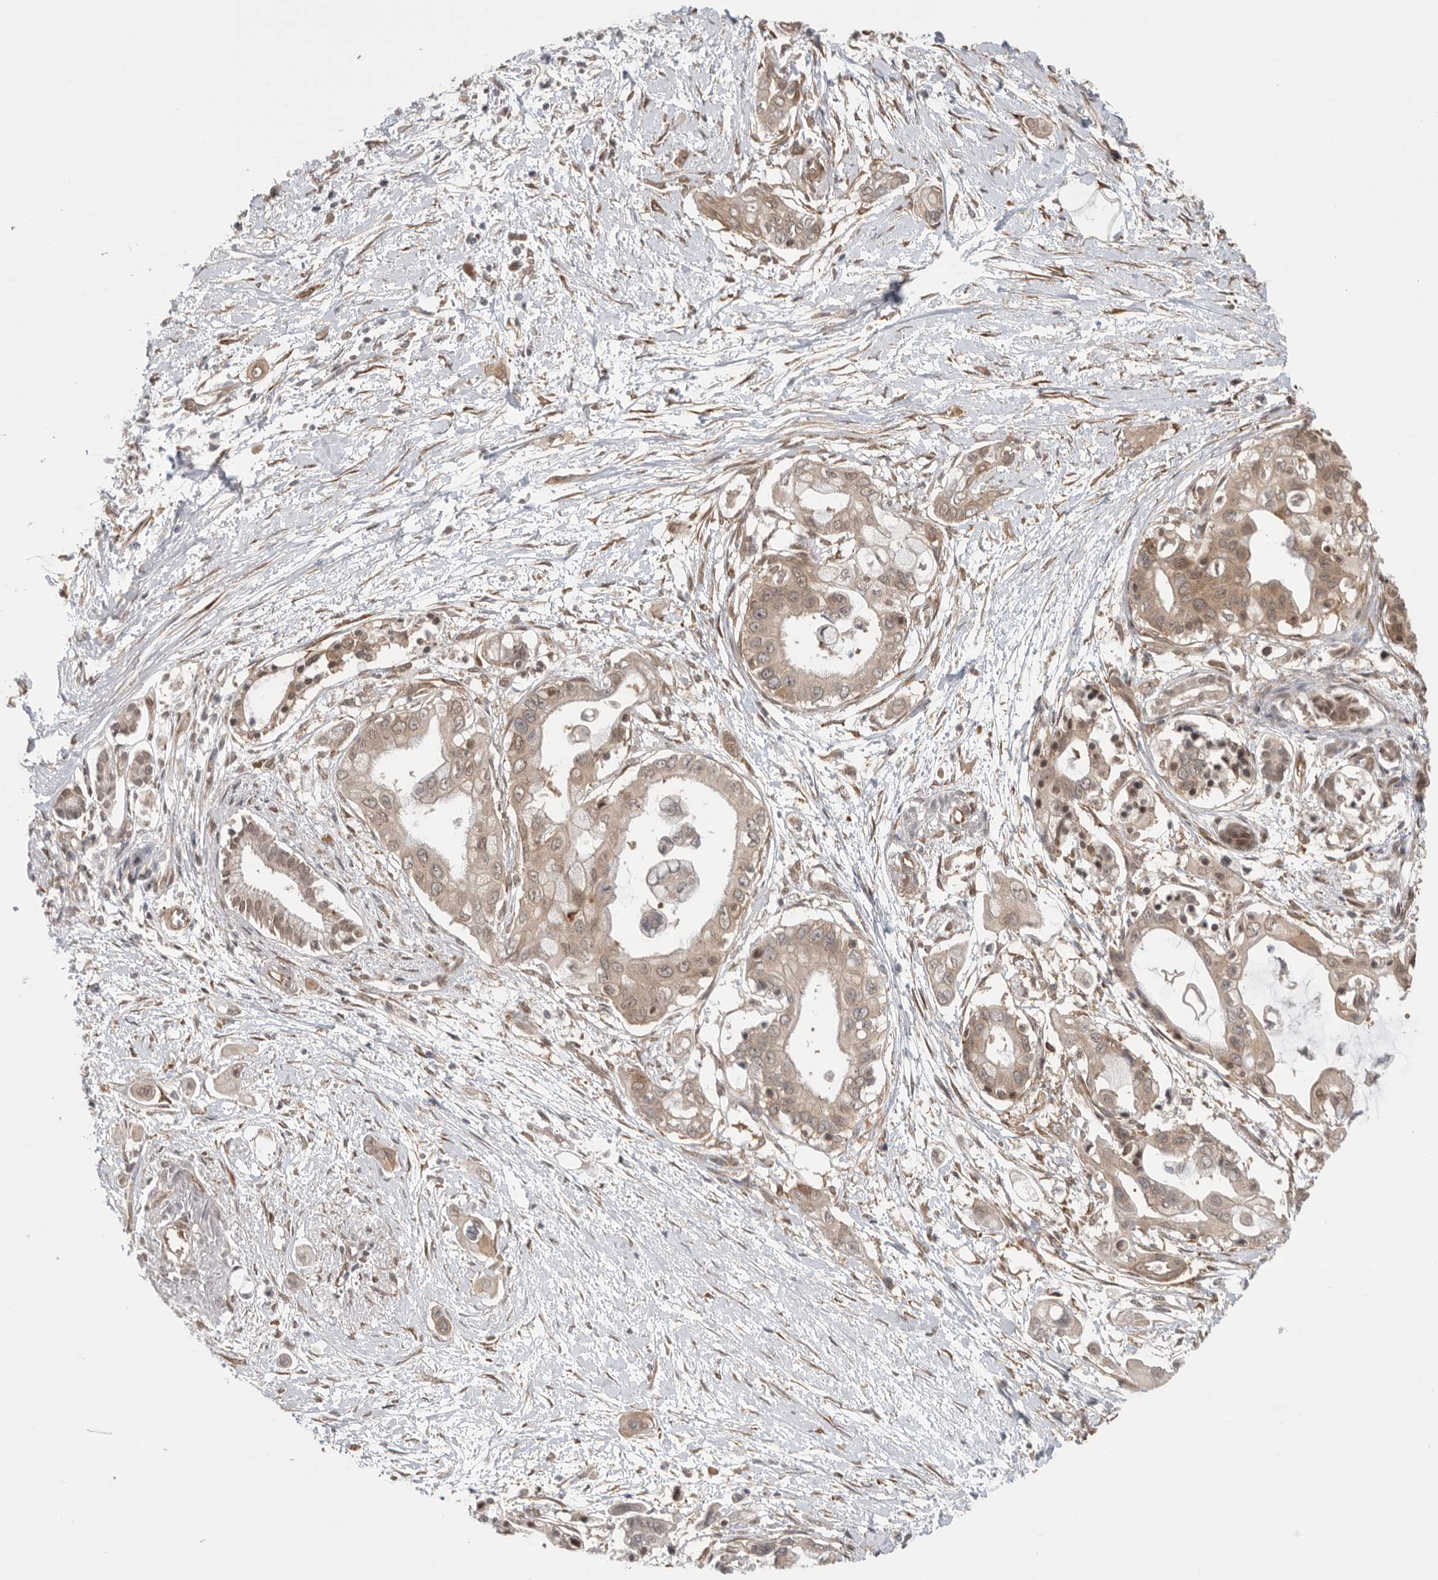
{"staining": {"intensity": "weak", "quantity": ">75%", "location": "cytoplasmic/membranous,nuclear"}, "tissue": "pancreatic cancer", "cell_type": "Tumor cells", "image_type": "cancer", "snomed": [{"axis": "morphology", "description": "Adenocarcinoma, NOS"}, {"axis": "topography", "description": "Pancreas"}], "caption": "Immunohistochemistry image of pancreatic cancer stained for a protein (brown), which demonstrates low levels of weak cytoplasmic/membranous and nuclear staining in about >75% of tumor cells.", "gene": "VPS50", "patient": {"sex": "male", "age": 59}}